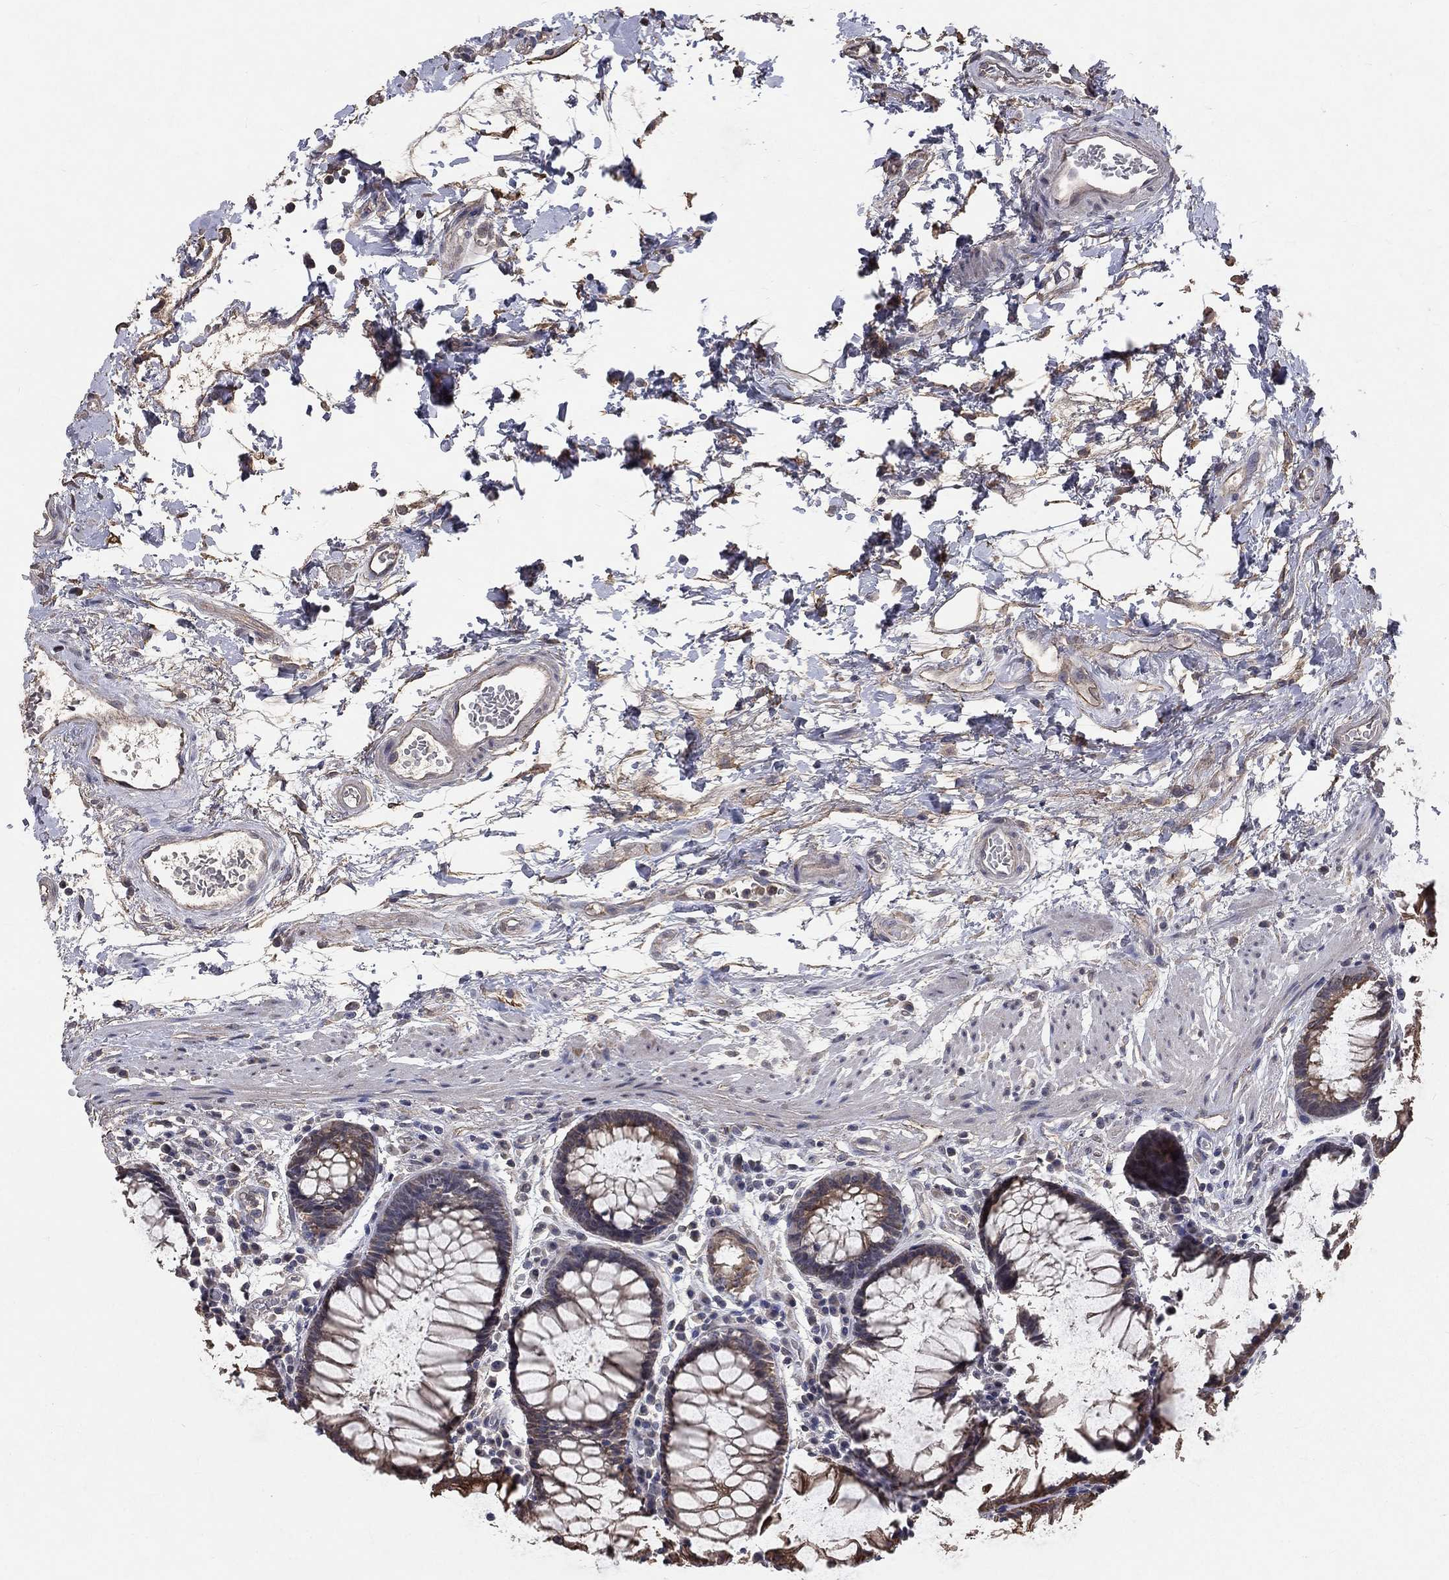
{"staining": {"intensity": "moderate", "quantity": ">75%", "location": "cytoplasmic/membranous"}, "tissue": "rectum", "cell_type": "Glandular cells", "image_type": "normal", "snomed": [{"axis": "morphology", "description": "Normal tissue, NOS"}, {"axis": "topography", "description": "Rectum"}], "caption": "A high-resolution micrograph shows immunohistochemistry (IHC) staining of normal rectum, which reveals moderate cytoplasmic/membranous expression in approximately >75% of glandular cells.", "gene": "CHST5", "patient": {"sex": "female", "age": 68}}